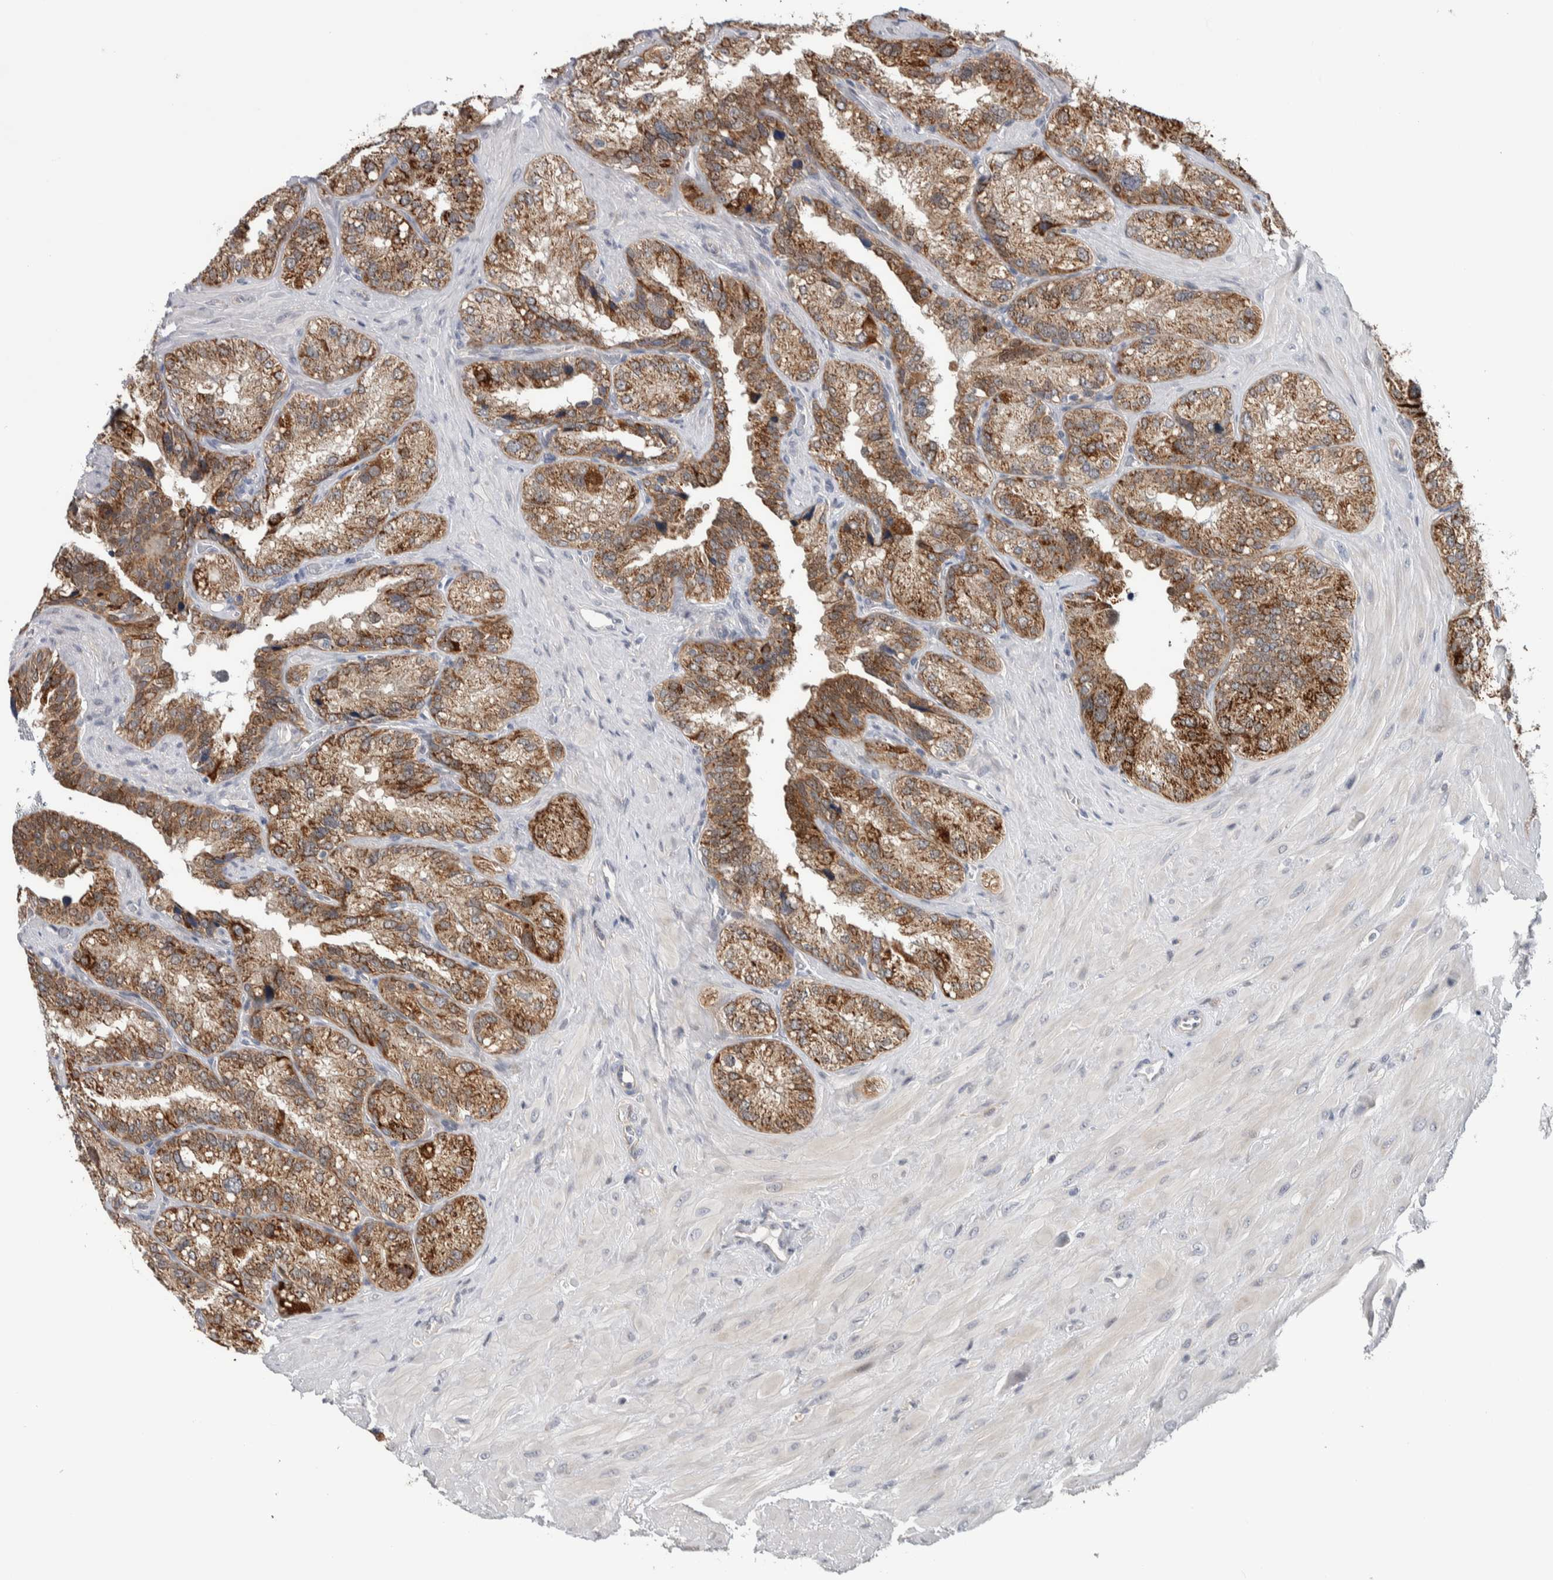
{"staining": {"intensity": "moderate", "quantity": ">75%", "location": "cytoplasmic/membranous"}, "tissue": "seminal vesicle", "cell_type": "Glandular cells", "image_type": "normal", "snomed": [{"axis": "morphology", "description": "Normal tissue, NOS"}, {"axis": "topography", "description": "Prostate"}, {"axis": "topography", "description": "Seminal veicle"}], "caption": "Seminal vesicle stained with DAB (3,3'-diaminobenzidine) immunohistochemistry displays medium levels of moderate cytoplasmic/membranous staining in approximately >75% of glandular cells.", "gene": "PRRG4", "patient": {"sex": "male", "age": 51}}